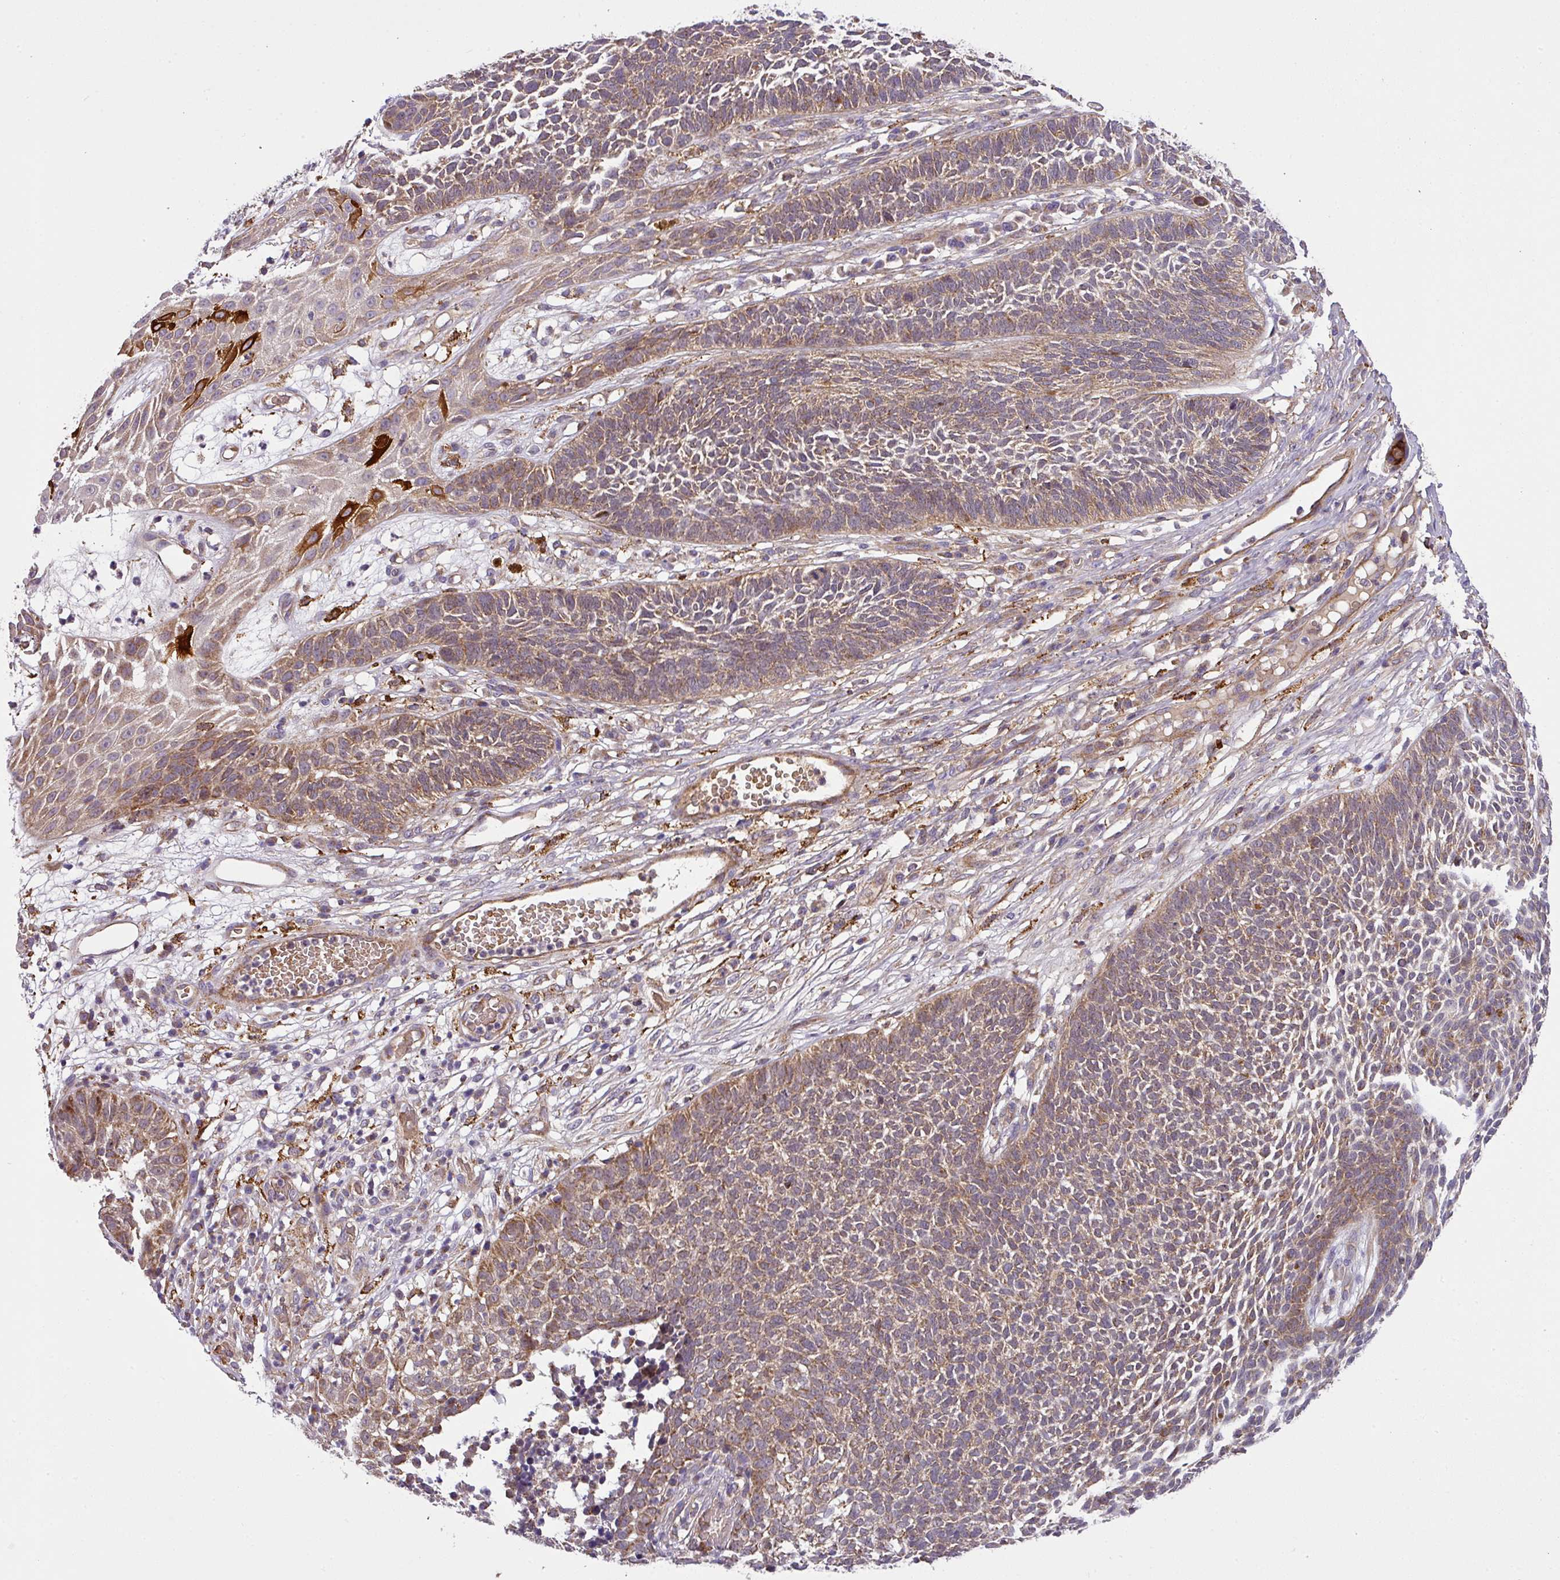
{"staining": {"intensity": "moderate", "quantity": ">75%", "location": "cytoplasmic/membranous"}, "tissue": "skin cancer", "cell_type": "Tumor cells", "image_type": "cancer", "snomed": [{"axis": "morphology", "description": "Basal cell carcinoma"}, {"axis": "topography", "description": "Skin"}], "caption": "Immunohistochemical staining of human skin cancer demonstrates medium levels of moderate cytoplasmic/membranous staining in about >75% of tumor cells.", "gene": "ZNF513", "patient": {"sex": "female", "age": 84}}